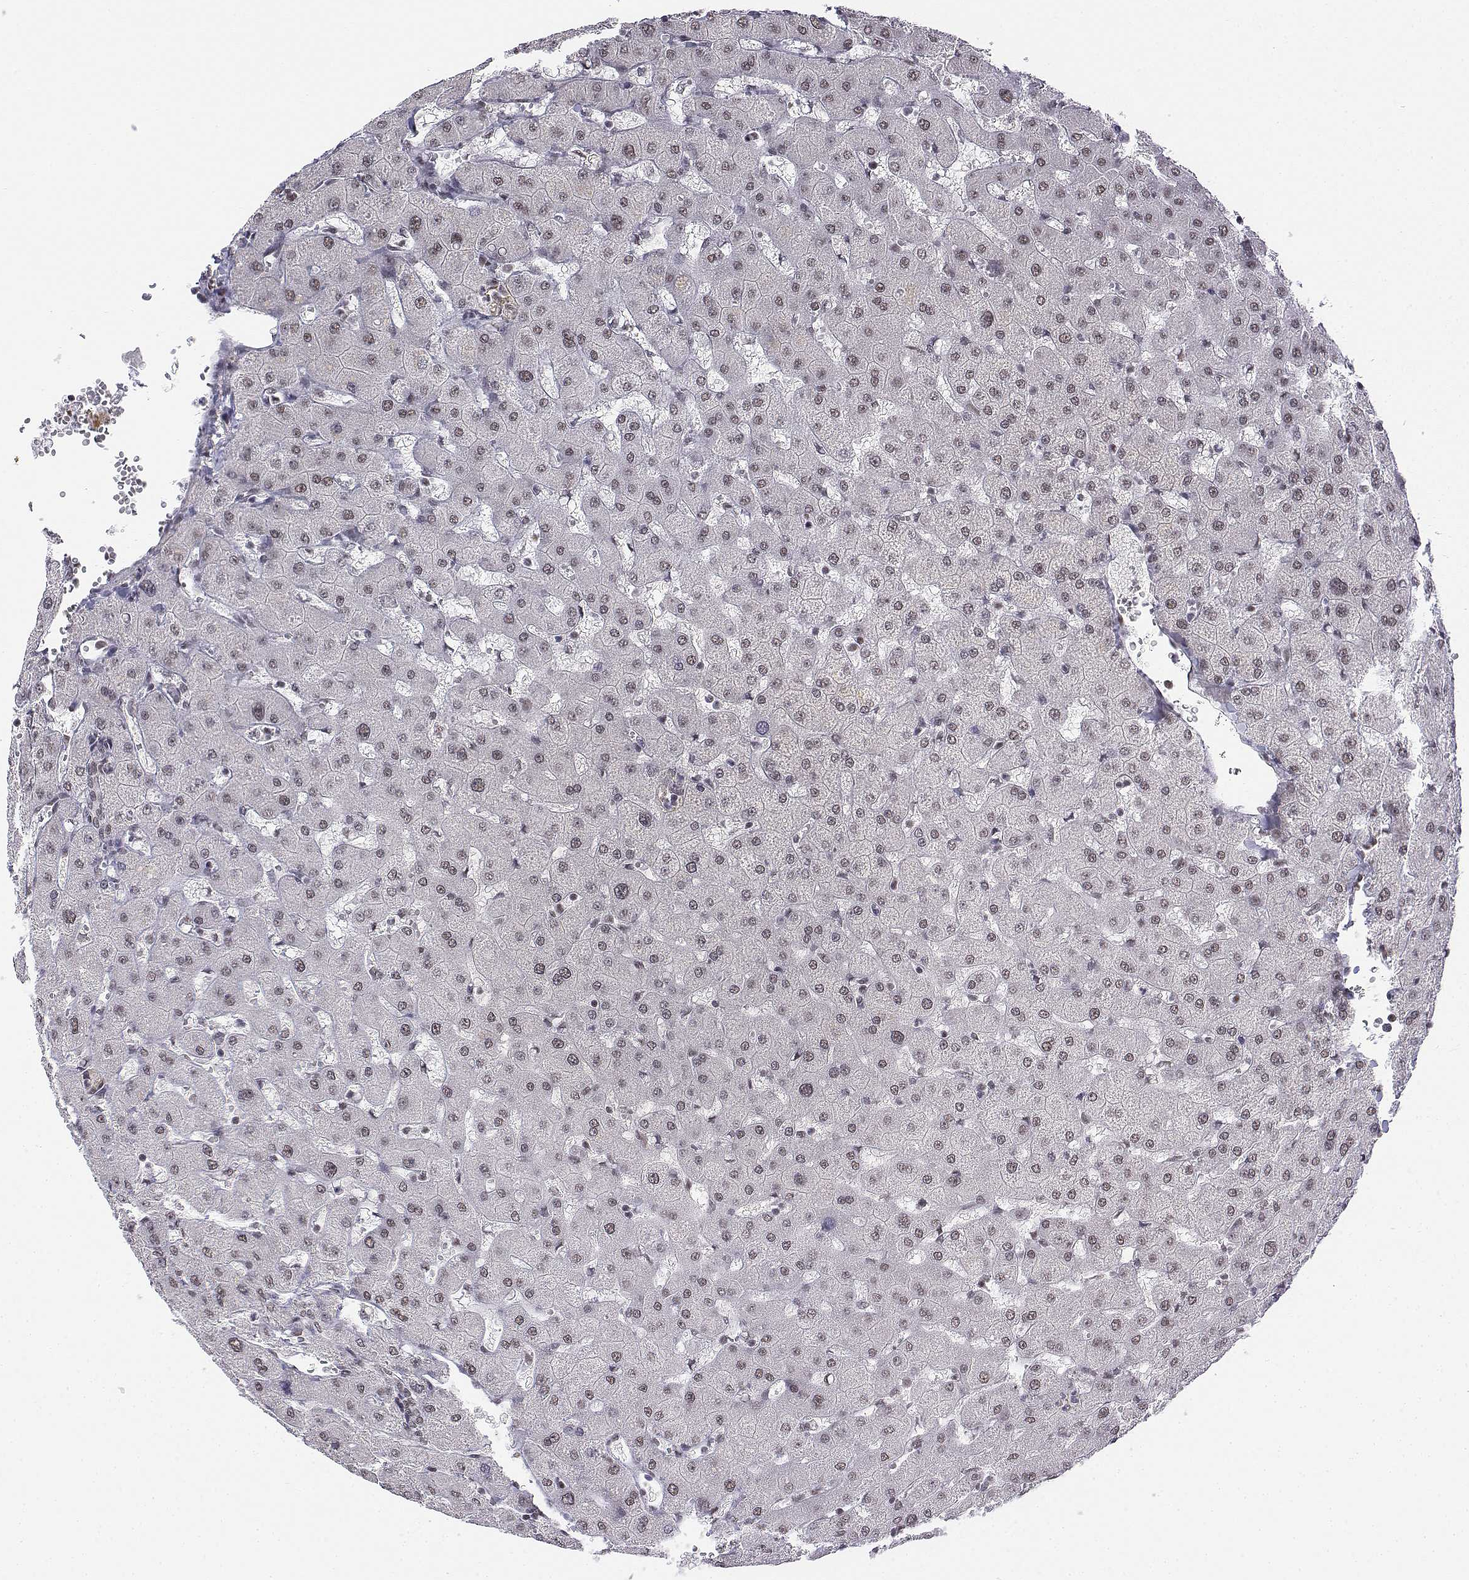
{"staining": {"intensity": "negative", "quantity": "none", "location": "none"}, "tissue": "liver", "cell_type": "Cholangiocytes", "image_type": "normal", "snomed": [{"axis": "morphology", "description": "Normal tissue, NOS"}, {"axis": "topography", "description": "Liver"}], "caption": "IHC image of unremarkable human liver stained for a protein (brown), which exhibits no expression in cholangiocytes. (DAB immunohistochemistry, high magnification).", "gene": "SETD1A", "patient": {"sex": "female", "age": 63}}